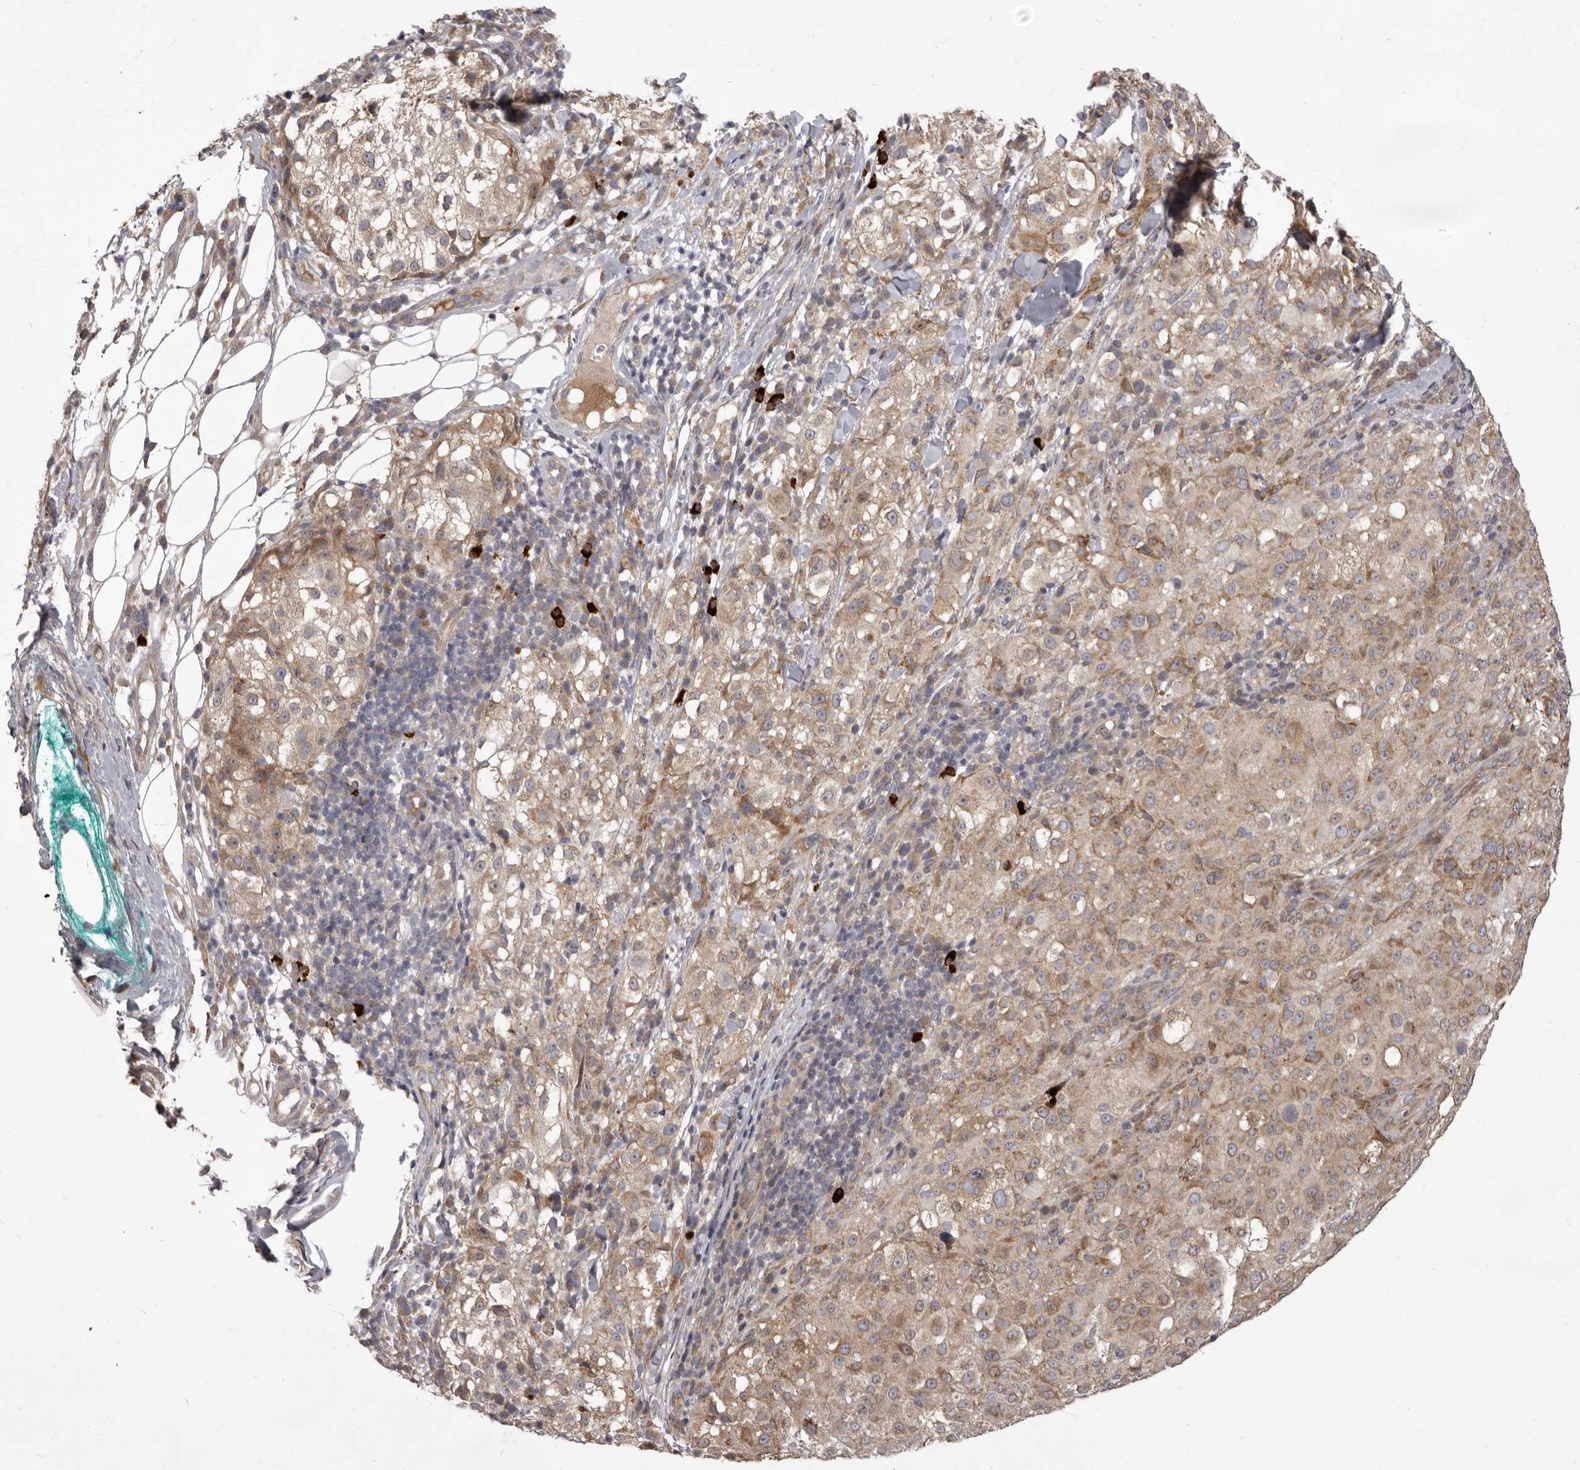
{"staining": {"intensity": "moderate", "quantity": "25%-75%", "location": "cytoplasmic/membranous"}, "tissue": "melanoma", "cell_type": "Tumor cells", "image_type": "cancer", "snomed": [{"axis": "morphology", "description": "Necrosis, NOS"}, {"axis": "morphology", "description": "Malignant melanoma, NOS"}, {"axis": "topography", "description": "Skin"}], "caption": "Brown immunohistochemical staining in melanoma displays moderate cytoplasmic/membranous positivity in approximately 25%-75% of tumor cells. Ihc stains the protein in brown and the nuclei are stained blue.", "gene": "TBC1D8B", "patient": {"sex": "female", "age": 87}}